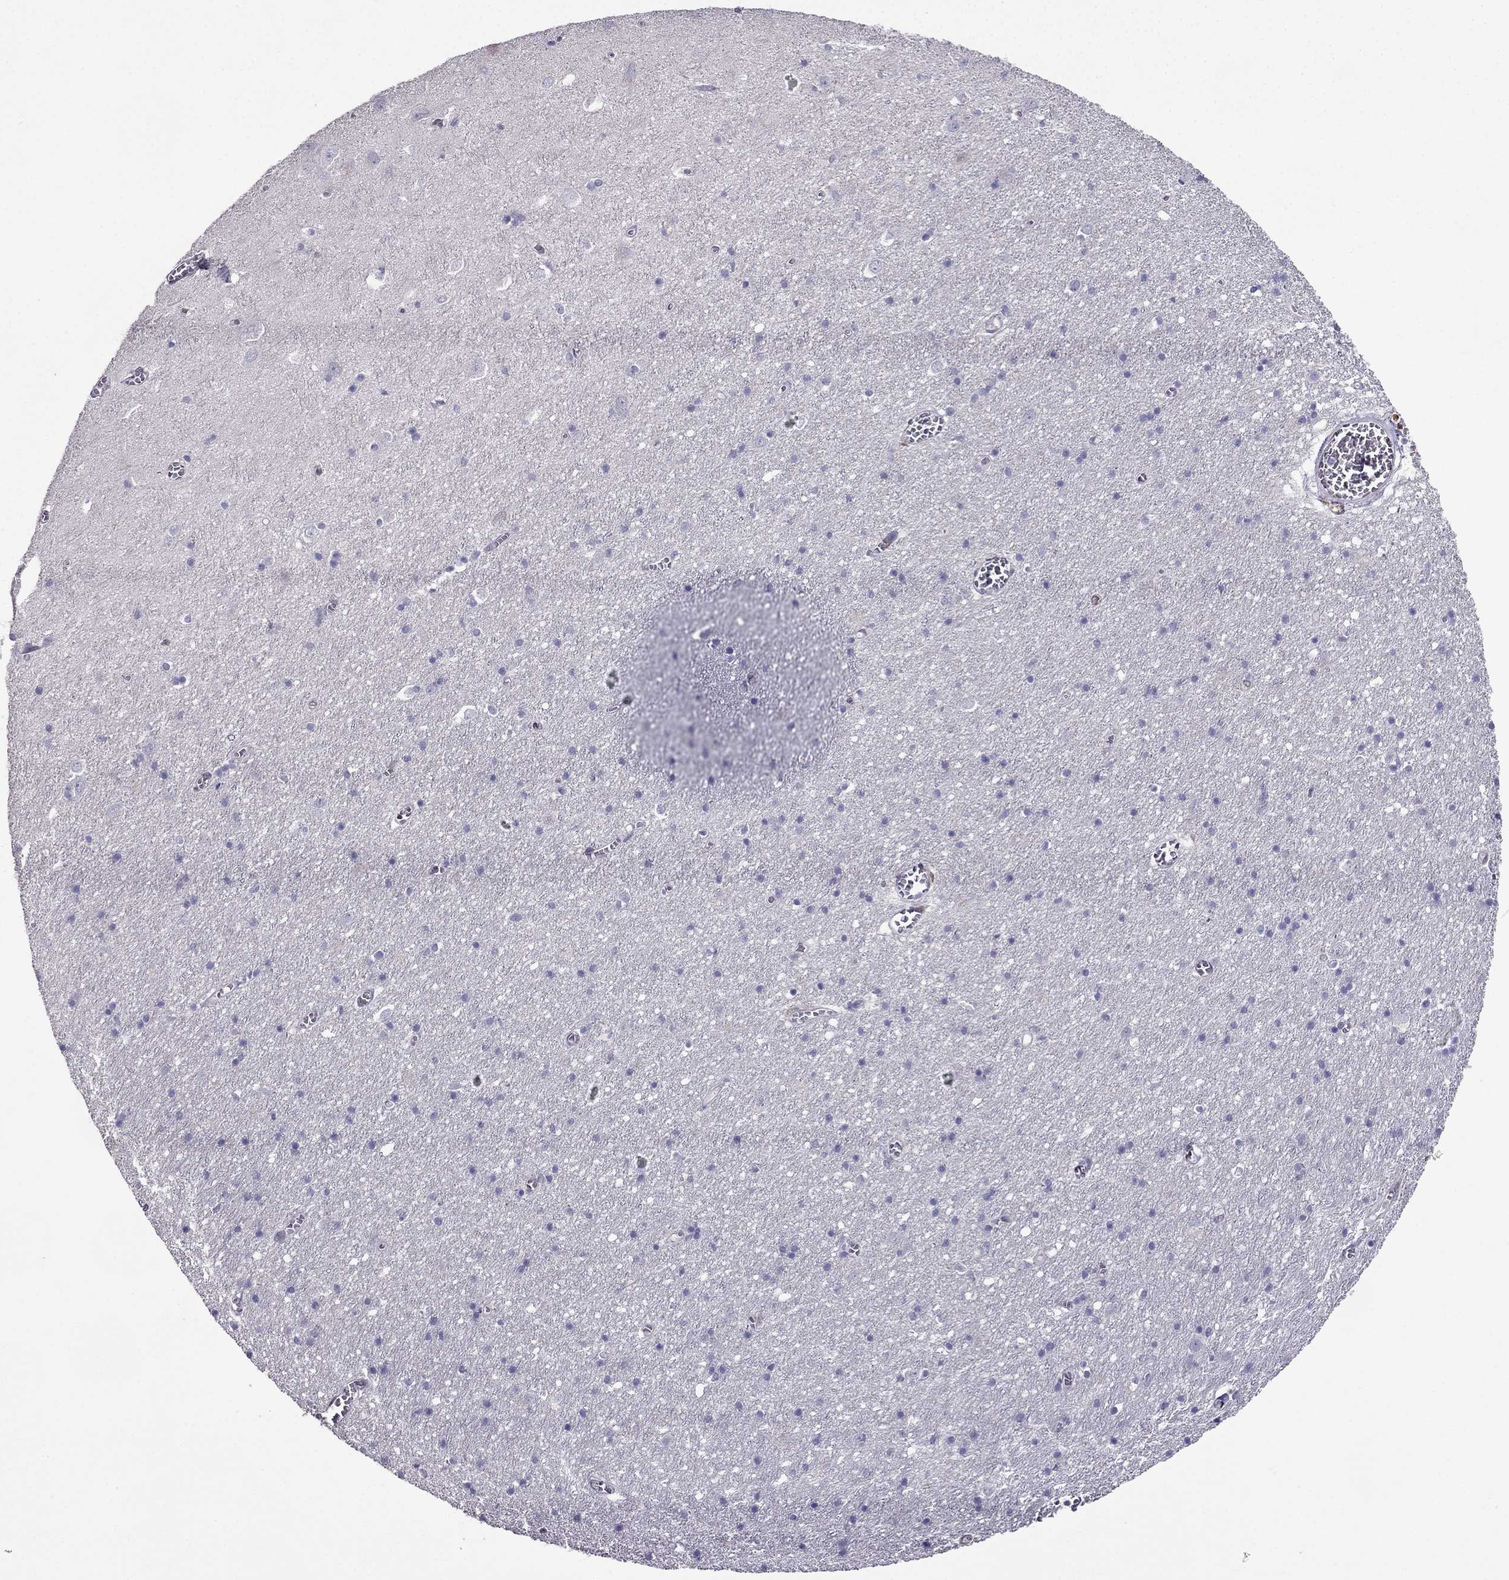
{"staining": {"intensity": "negative", "quantity": "none", "location": "none"}, "tissue": "cerebral cortex", "cell_type": "Endothelial cells", "image_type": "normal", "snomed": [{"axis": "morphology", "description": "Normal tissue, NOS"}, {"axis": "topography", "description": "Cerebral cortex"}], "caption": "DAB (3,3'-diaminobenzidine) immunohistochemical staining of unremarkable human cerebral cortex shows no significant positivity in endothelial cells. The staining is performed using DAB brown chromogen with nuclei counter-stained in using hematoxylin.", "gene": "IKBIP", "patient": {"sex": "male", "age": 70}}